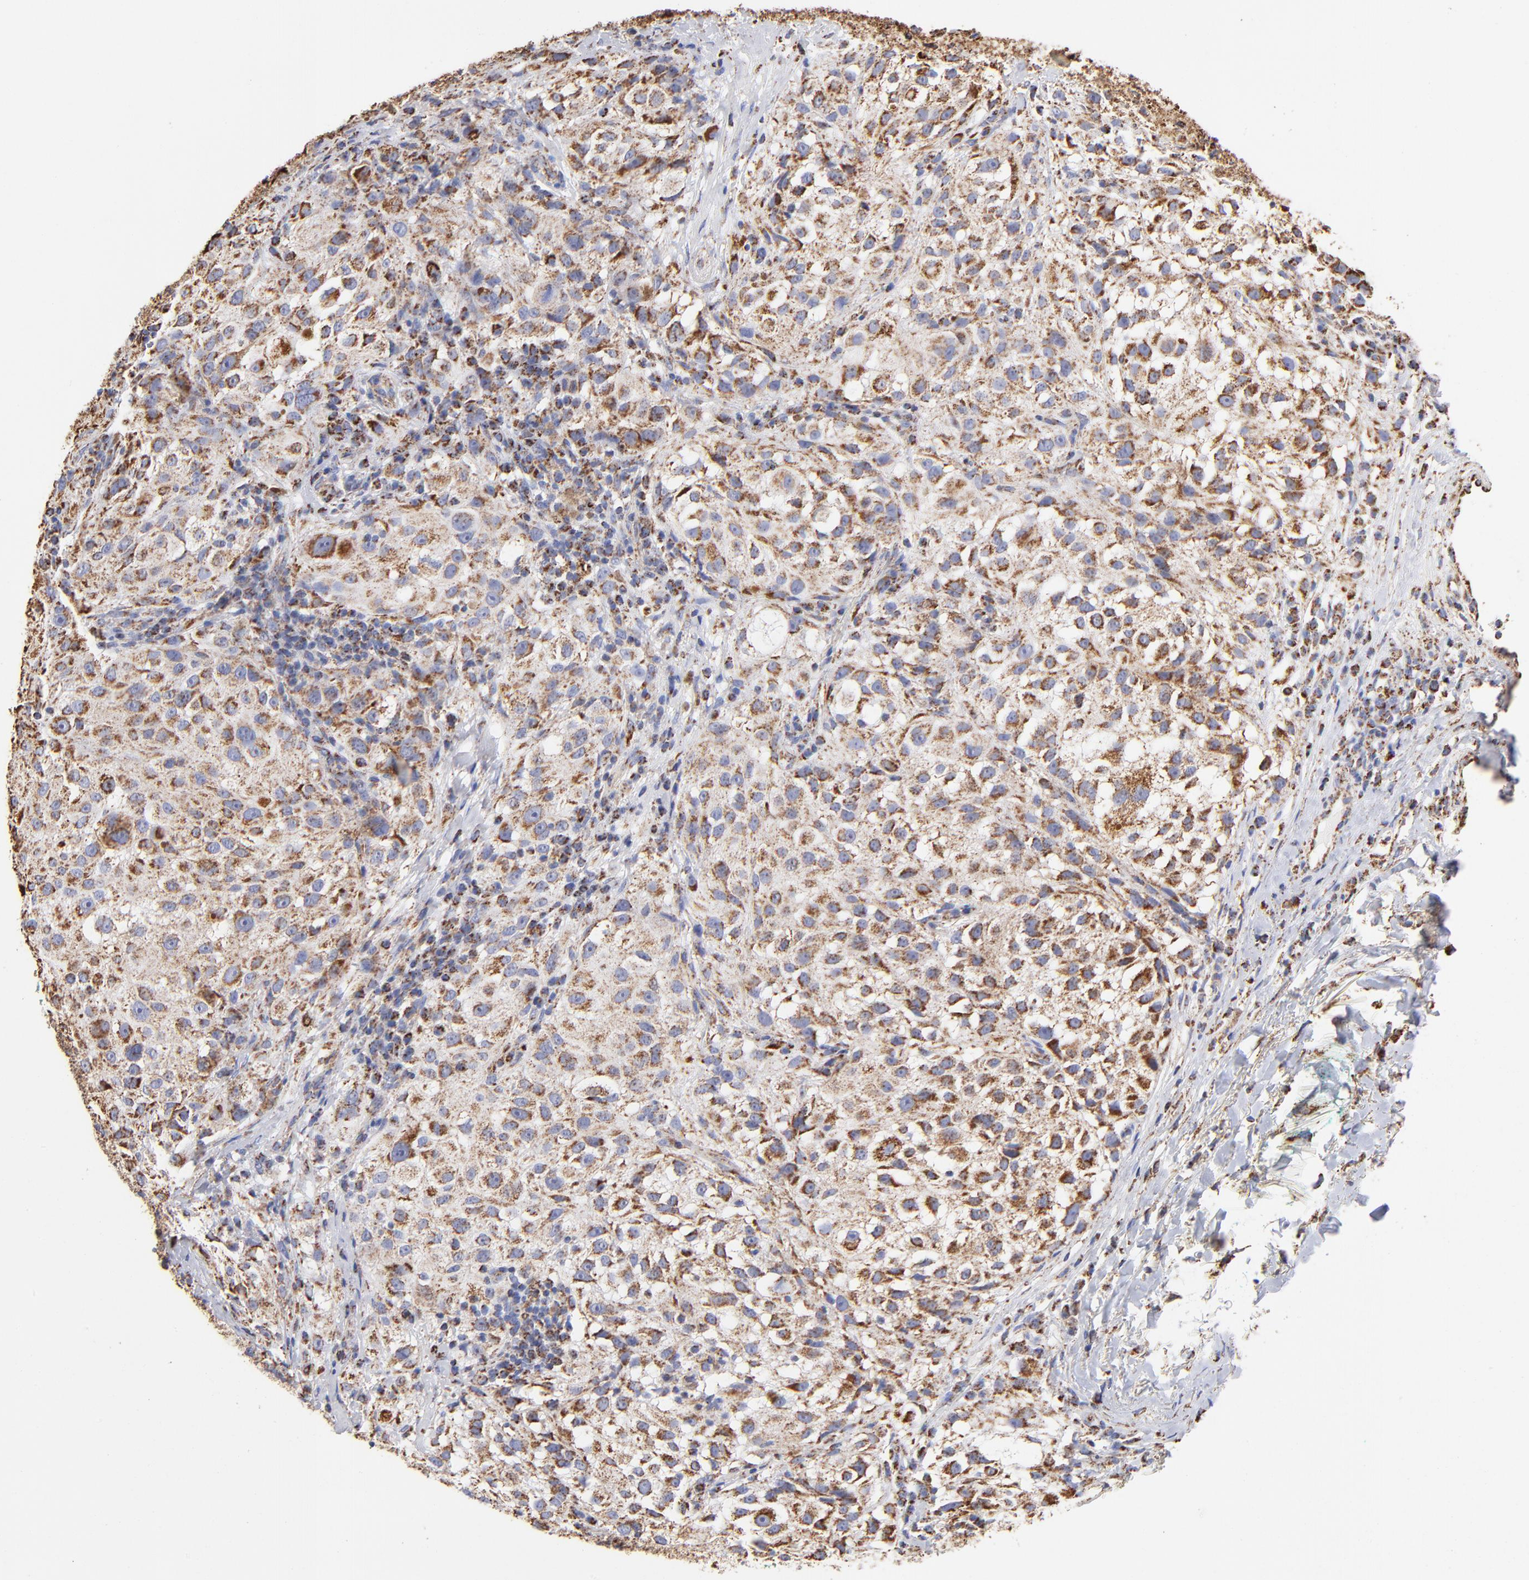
{"staining": {"intensity": "moderate", "quantity": ">75%", "location": "cytoplasmic/membranous"}, "tissue": "melanoma", "cell_type": "Tumor cells", "image_type": "cancer", "snomed": [{"axis": "morphology", "description": "Necrosis, NOS"}, {"axis": "morphology", "description": "Malignant melanoma, NOS"}, {"axis": "topography", "description": "Skin"}], "caption": "Protein expression analysis of melanoma reveals moderate cytoplasmic/membranous staining in about >75% of tumor cells.", "gene": "PHB1", "patient": {"sex": "female", "age": 87}}